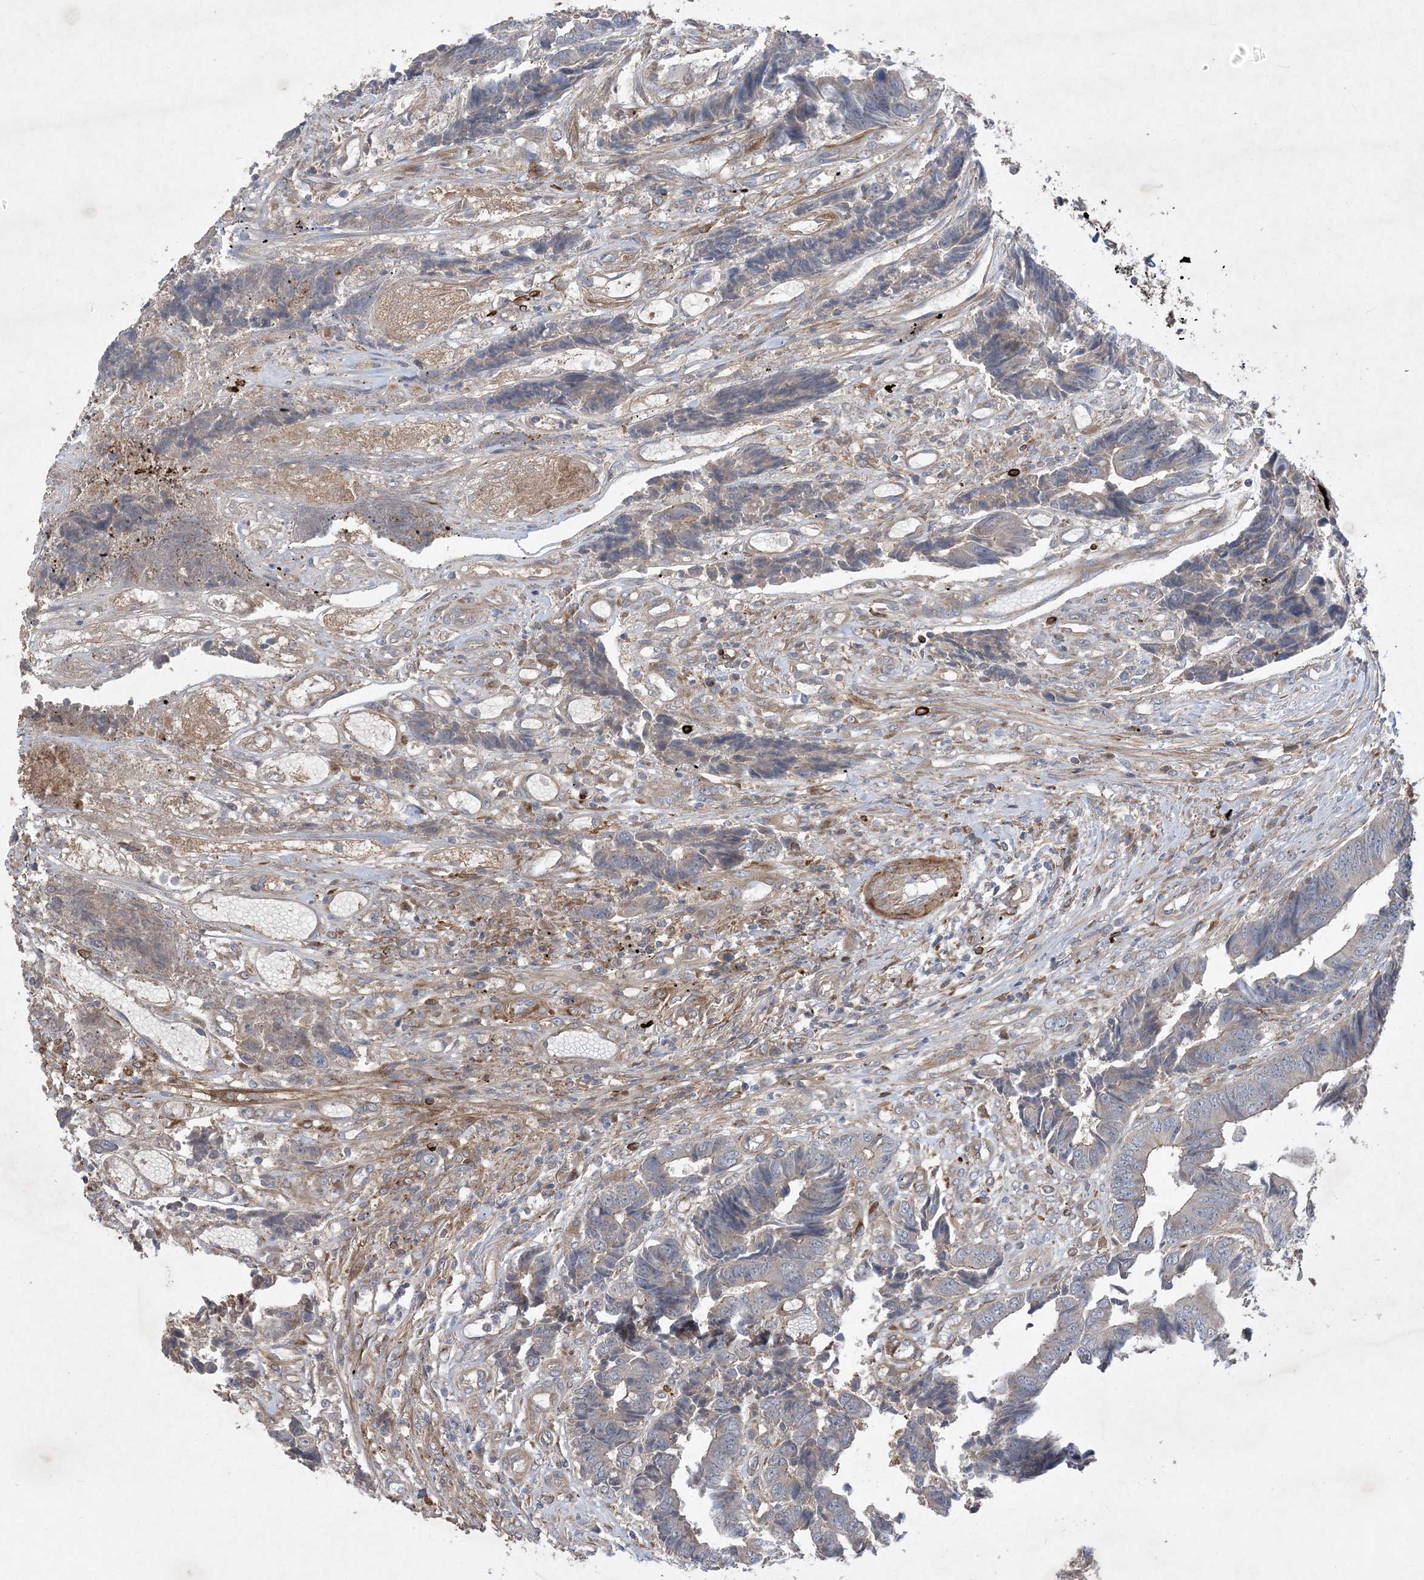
{"staining": {"intensity": "weak", "quantity": "<25%", "location": "cytoplasmic/membranous"}, "tissue": "colorectal cancer", "cell_type": "Tumor cells", "image_type": "cancer", "snomed": [{"axis": "morphology", "description": "Adenocarcinoma, NOS"}, {"axis": "topography", "description": "Rectum"}], "caption": "DAB (3,3'-diaminobenzidine) immunohistochemical staining of human colorectal cancer (adenocarcinoma) exhibits no significant positivity in tumor cells. (DAB IHC visualized using brightfield microscopy, high magnification).", "gene": "MASP2", "patient": {"sex": "male", "age": 84}}